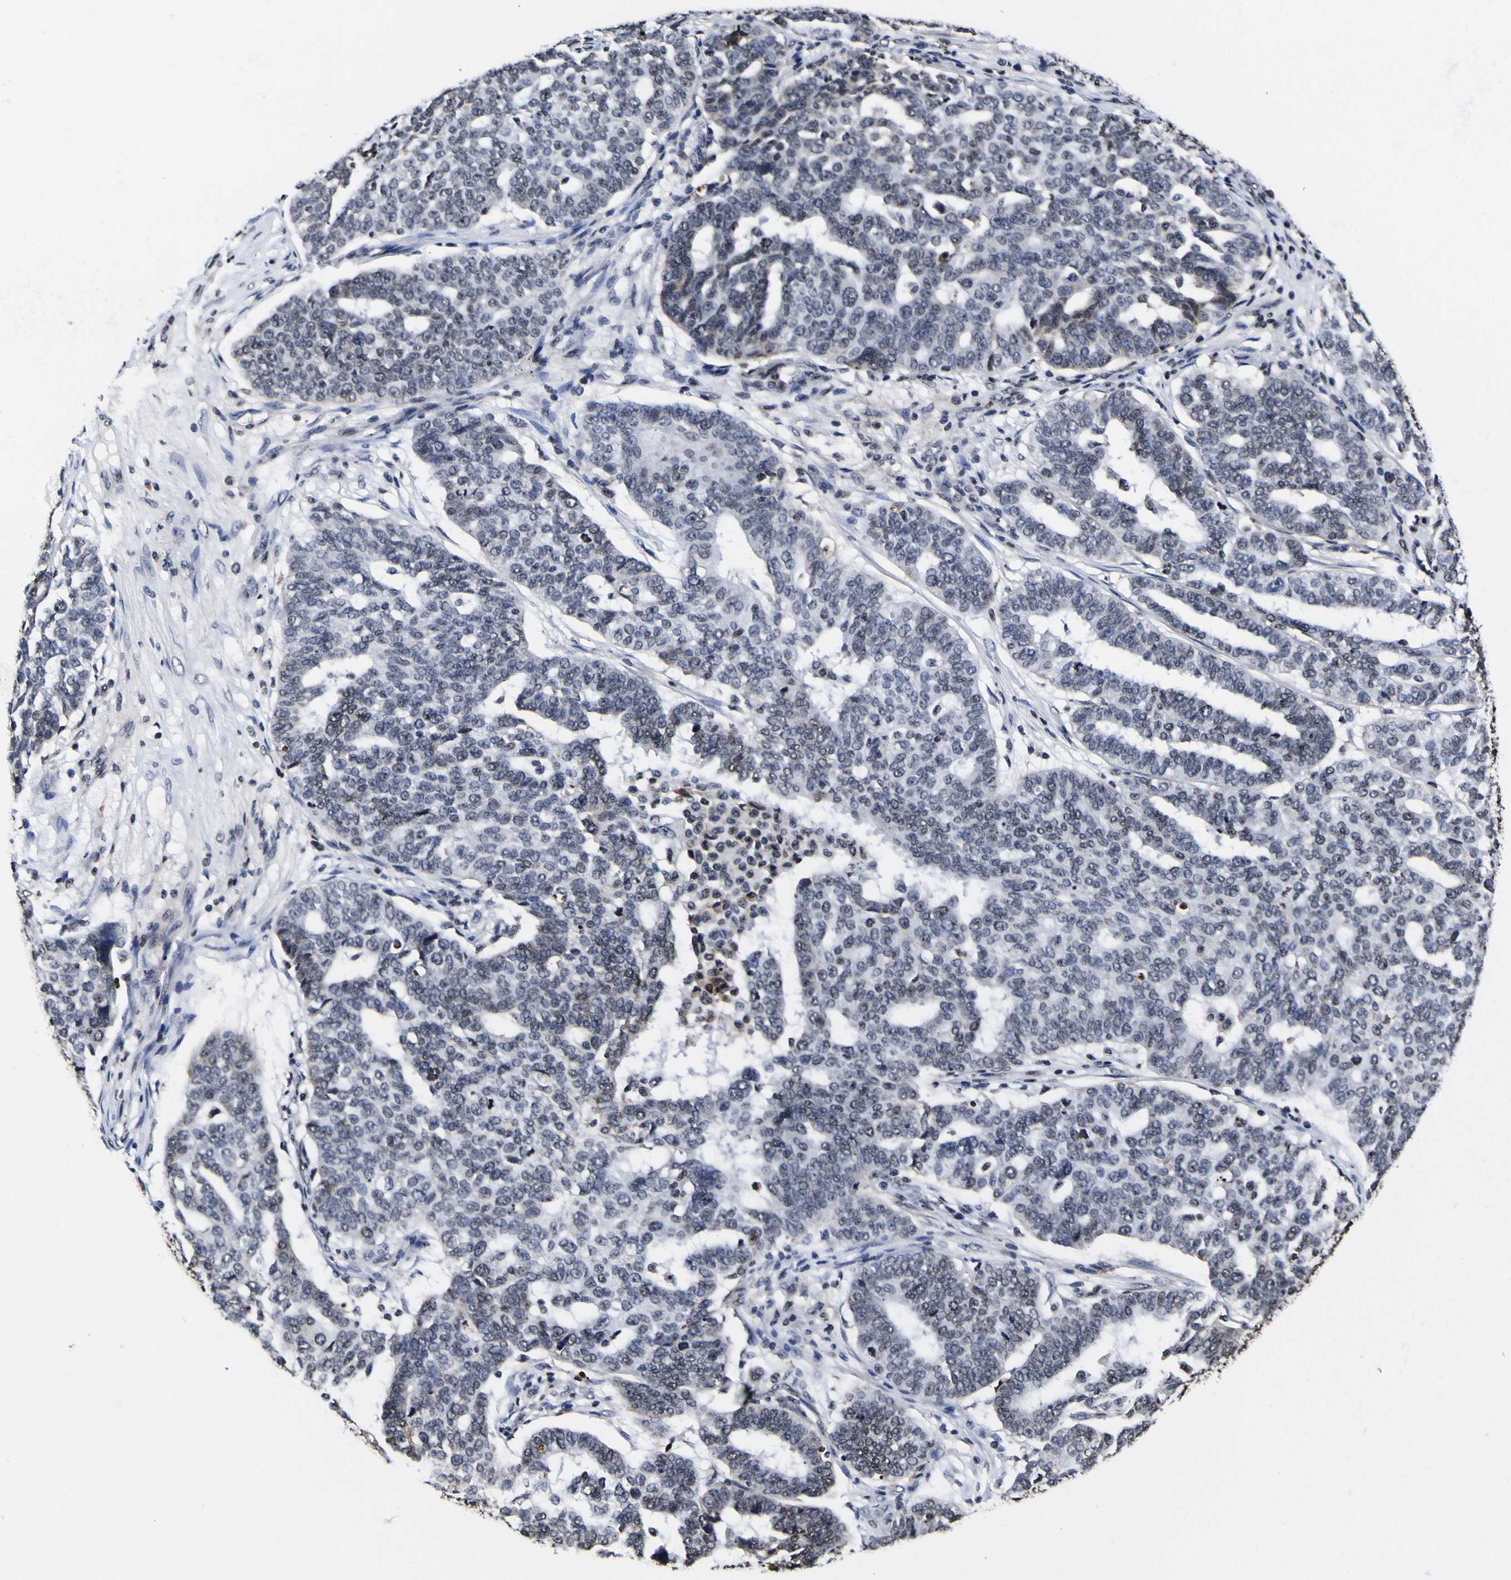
{"staining": {"intensity": "moderate", "quantity": "<25%", "location": "nuclear"}, "tissue": "ovarian cancer", "cell_type": "Tumor cells", "image_type": "cancer", "snomed": [{"axis": "morphology", "description": "Cystadenocarcinoma, serous, NOS"}, {"axis": "topography", "description": "Ovary"}], "caption": "Serous cystadenocarcinoma (ovarian) tissue shows moderate nuclear positivity in about <25% of tumor cells, visualized by immunohistochemistry.", "gene": "PIAS1", "patient": {"sex": "female", "age": 59}}